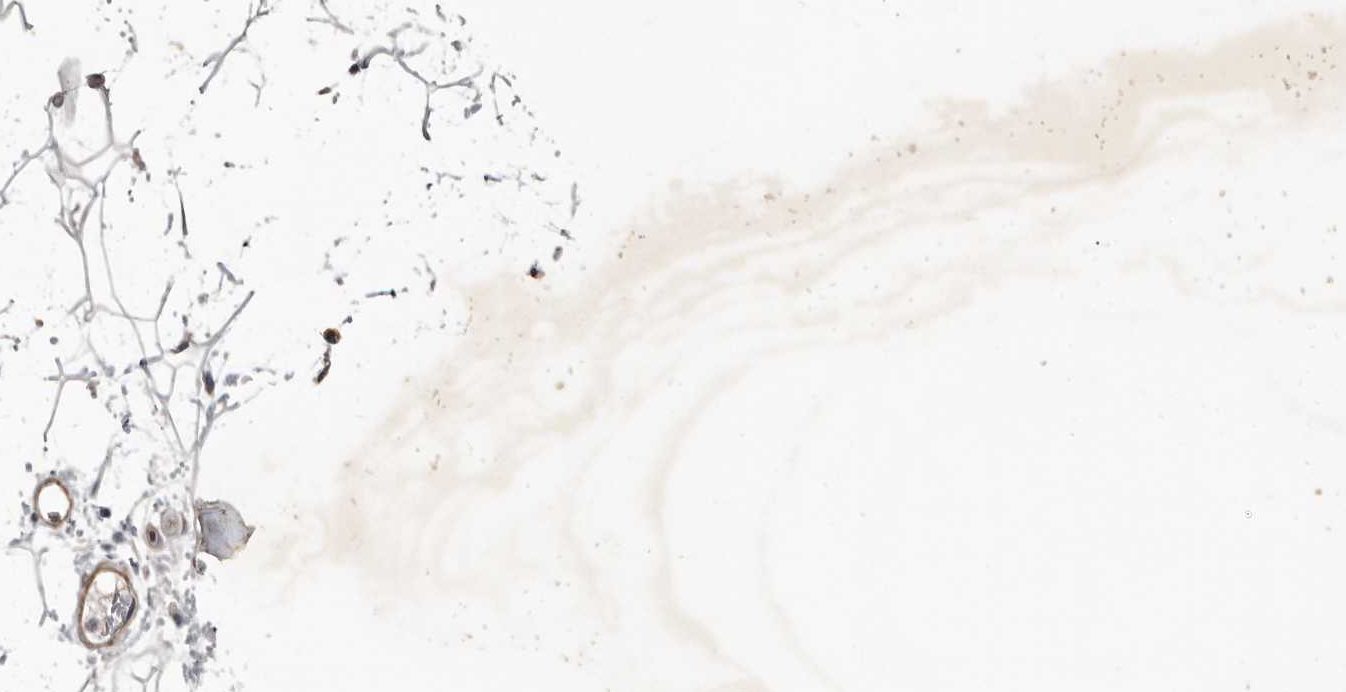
{"staining": {"intensity": "negative", "quantity": "none", "location": "none"}, "tissue": "adipose tissue", "cell_type": "Adipocytes", "image_type": "normal", "snomed": [{"axis": "morphology", "description": "Normal tissue, NOS"}, {"axis": "topography", "description": "Soft tissue"}], "caption": "IHC micrograph of normal adipose tissue stained for a protein (brown), which demonstrates no staining in adipocytes. (Brightfield microscopy of DAB (3,3'-diaminobenzidine) immunohistochemistry at high magnification).", "gene": "C1orf216", "patient": {"sex": "male", "age": 72}}